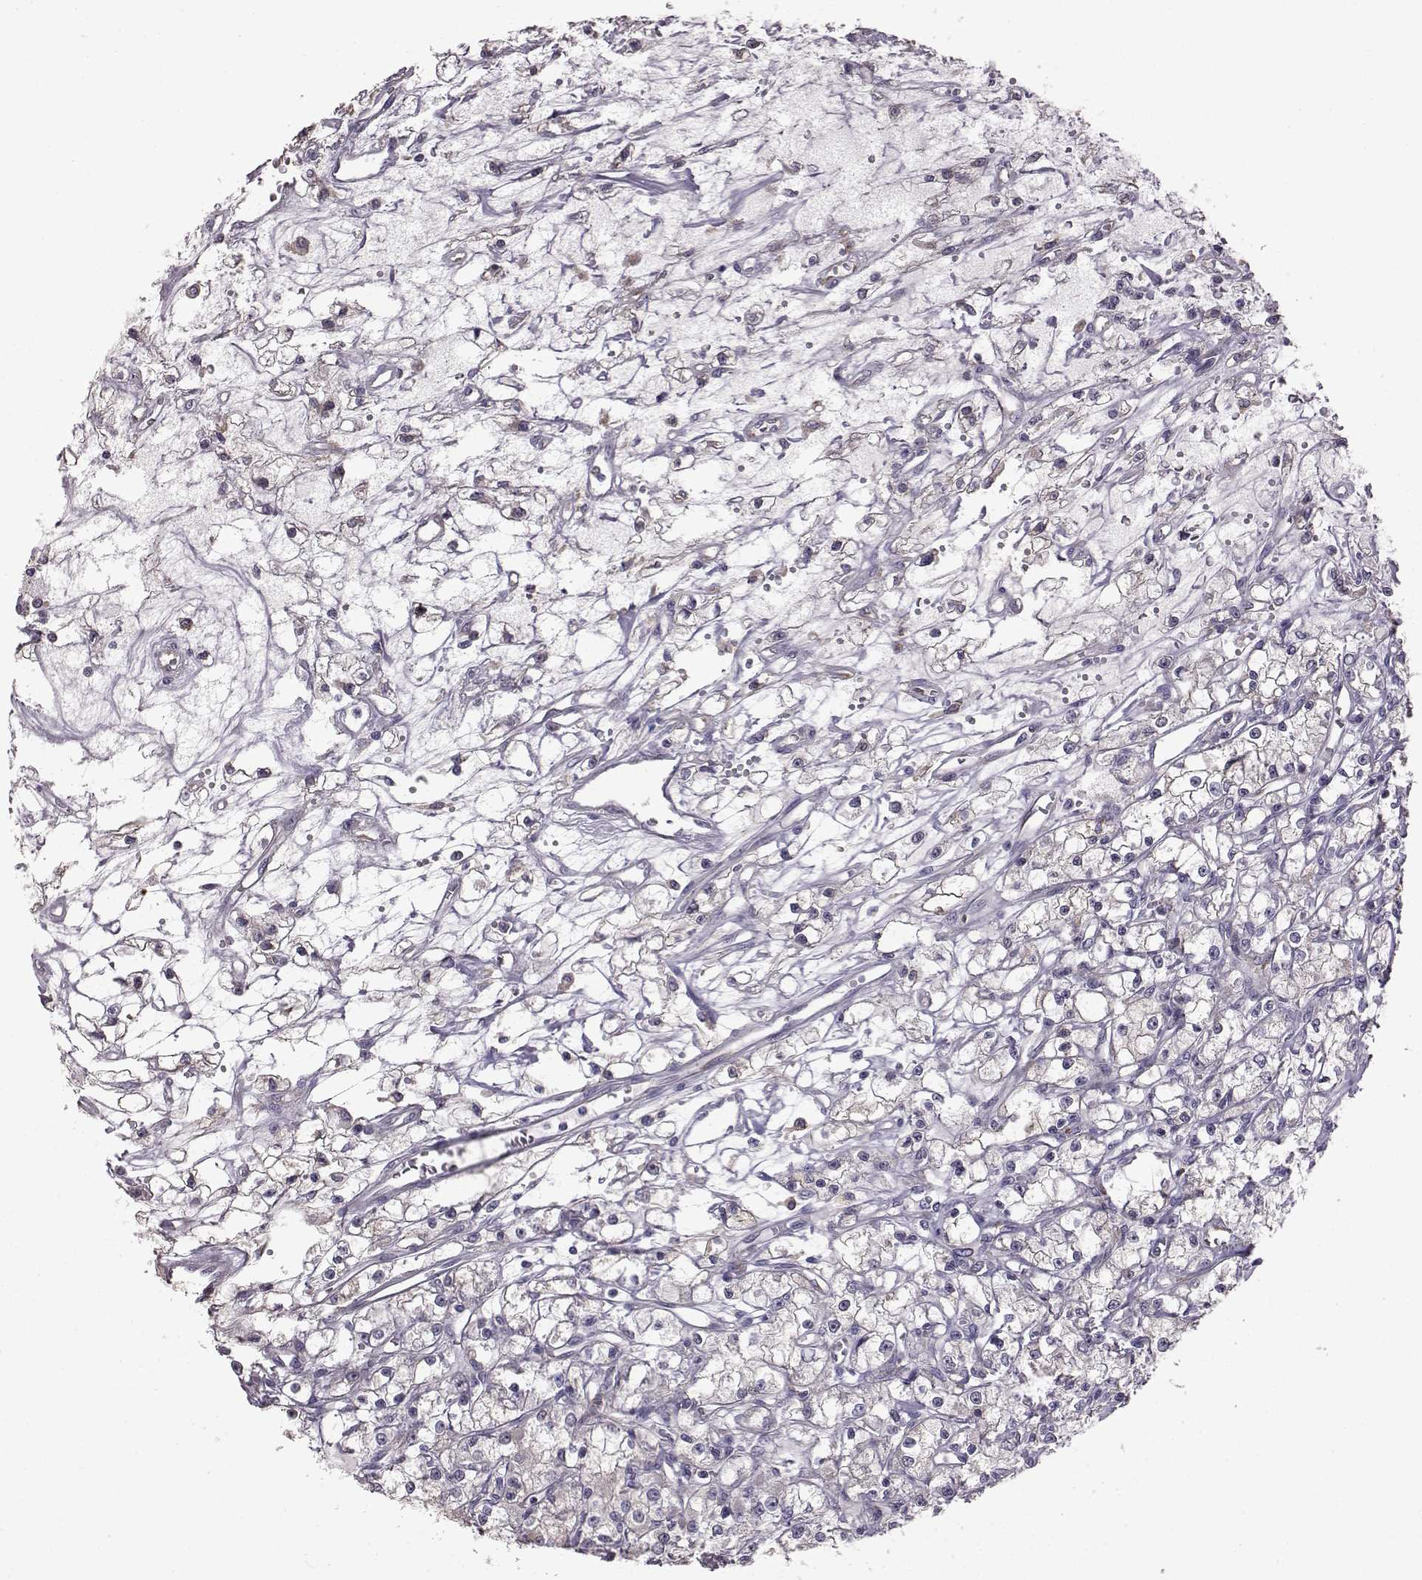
{"staining": {"intensity": "negative", "quantity": "none", "location": "none"}, "tissue": "renal cancer", "cell_type": "Tumor cells", "image_type": "cancer", "snomed": [{"axis": "morphology", "description": "Adenocarcinoma, NOS"}, {"axis": "topography", "description": "Kidney"}], "caption": "This is an immunohistochemistry image of human renal cancer (adenocarcinoma). There is no positivity in tumor cells.", "gene": "ADGRG2", "patient": {"sex": "female", "age": 59}}